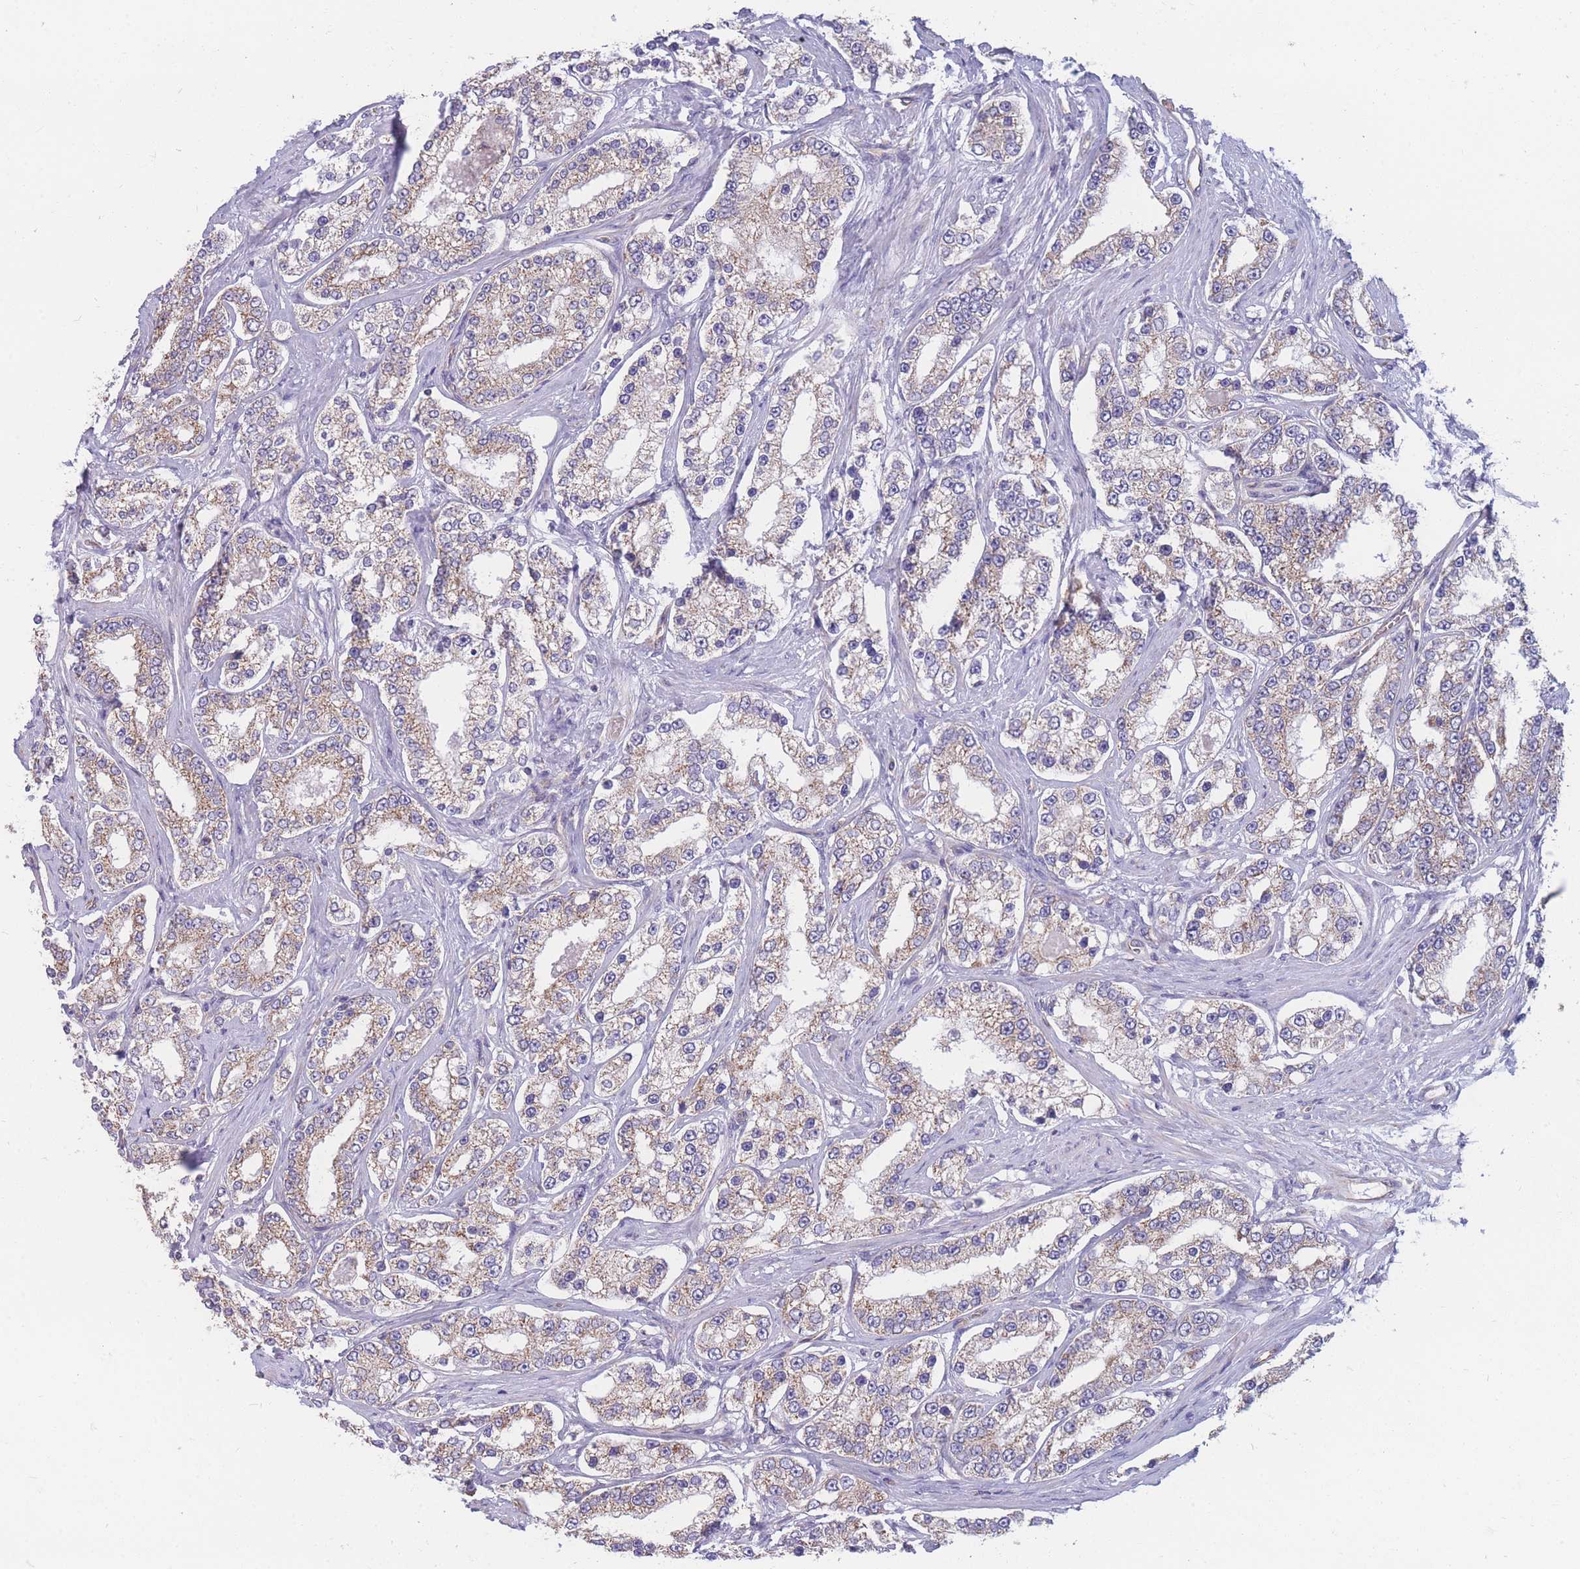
{"staining": {"intensity": "weak", "quantity": "25%-75%", "location": "cytoplasmic/membranous"}, "tissue": "prostate cancer", "cell_type": "Tumor cells", "image_type": "cancer", "snomed": [{"axis": "morphology", "description": "Normal tissue, NOS"}, {"axis": "morphology", "description": "Adenocarcinoma, High grade"}, {"axis": "topography", "description": "Prostate"}], "caption": "Protein staining shows weak cytoplasmic/membranous expression in about 25%-75% of tumor cells in prostate cancer. Nuclei are stained in blue.", "gene": "MRPS9", "patient": {"sex": "male", "age": 83}}